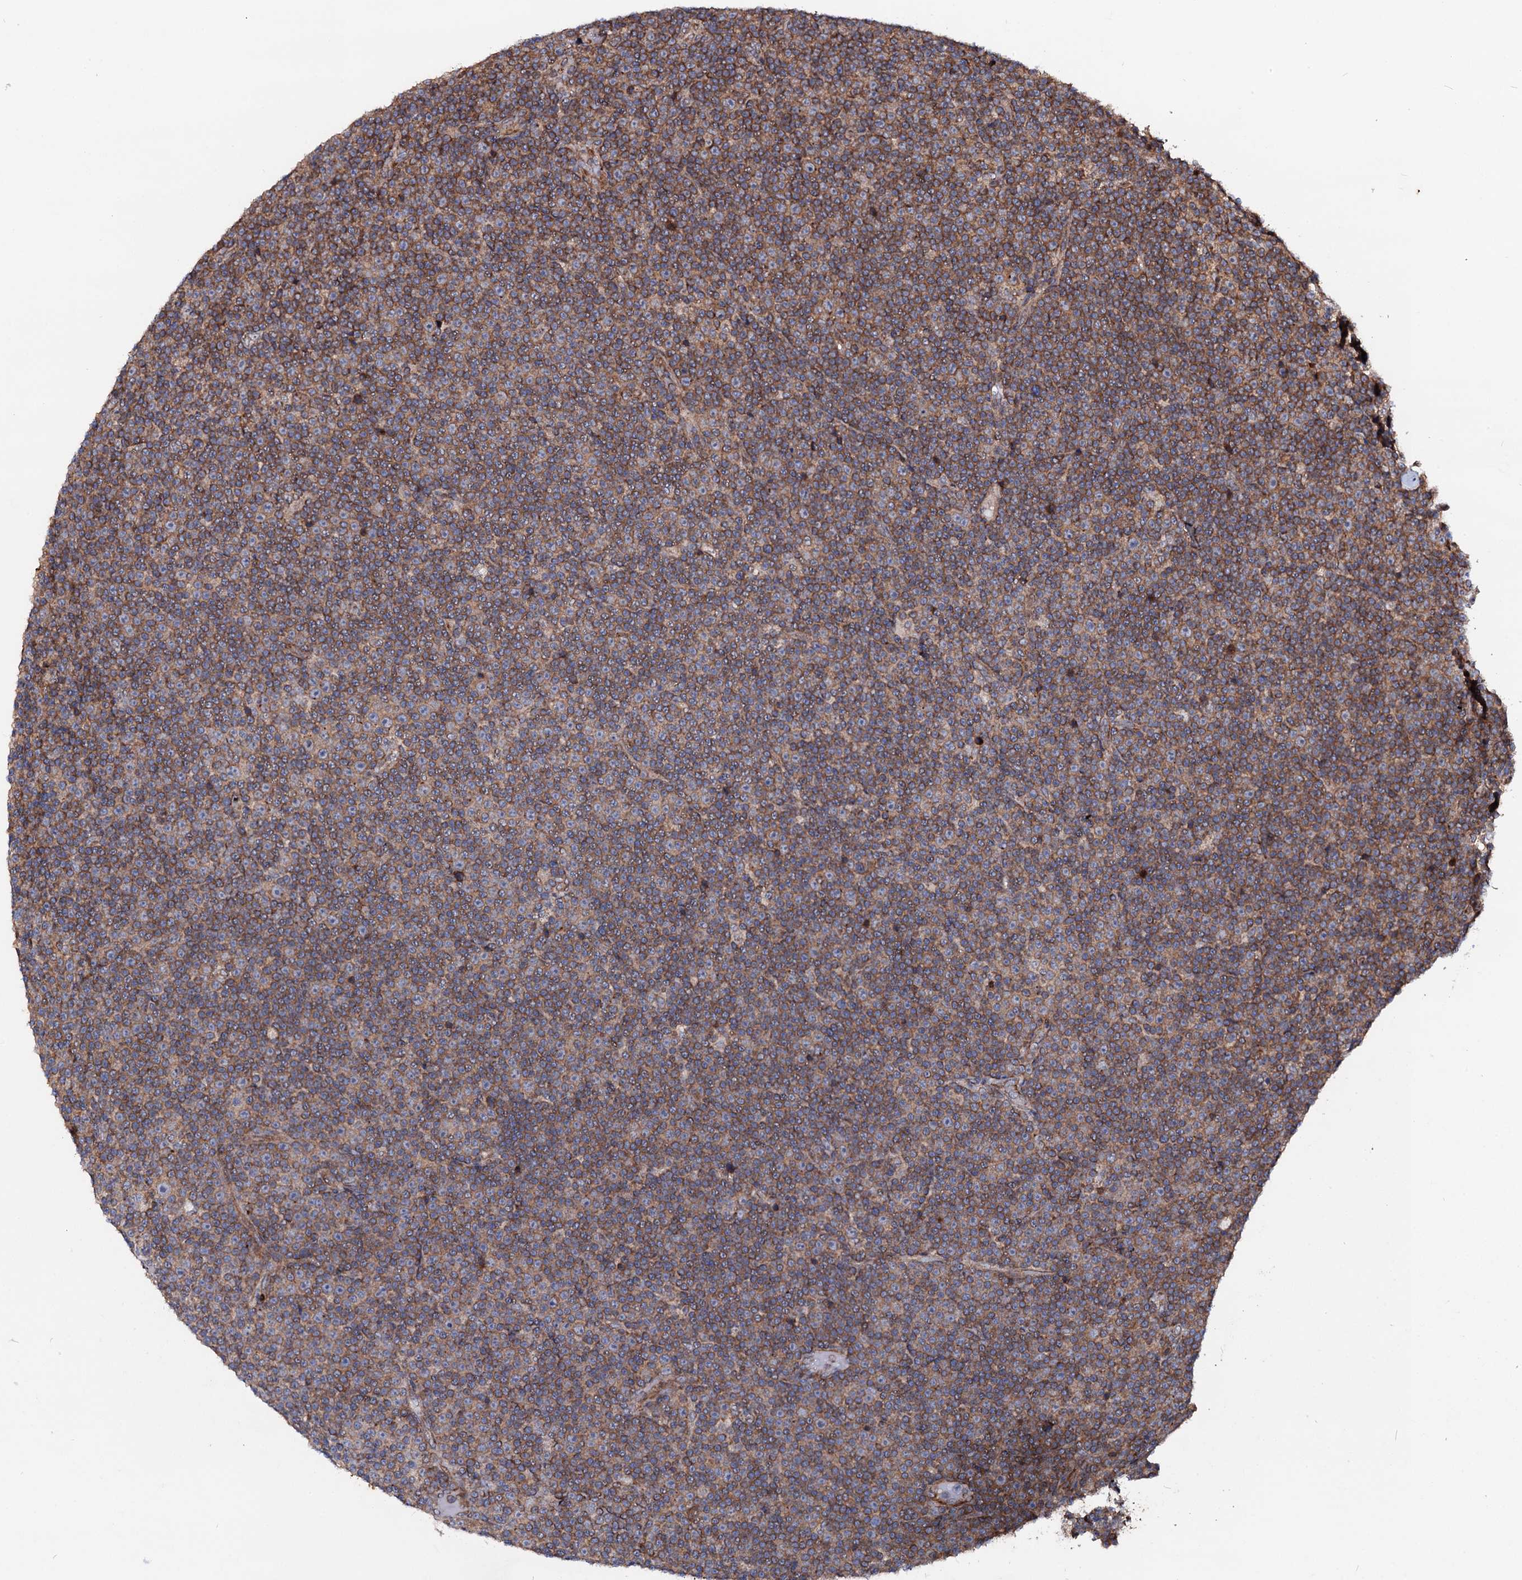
{"staining": {"intensity": "weak", "quantity": "25%-75%", "location": "cytoplasmic/membranous"}, "tissue": "lymphoma", "cell_type": "Tumor cells", "image_type": "cancer", "snomed": [{"axis": "morphology", "description": "Malignant lymphoma, non-Hodgkin's type, Low grade"}, {"axis": "topography", "description": "Lymph node"}], "caption": "Lymphoma stained with a protein marker exhibits weak staining in tumor cells.", "gene": "DYDC1", "patient": {"sex": "female", "age": 67}}